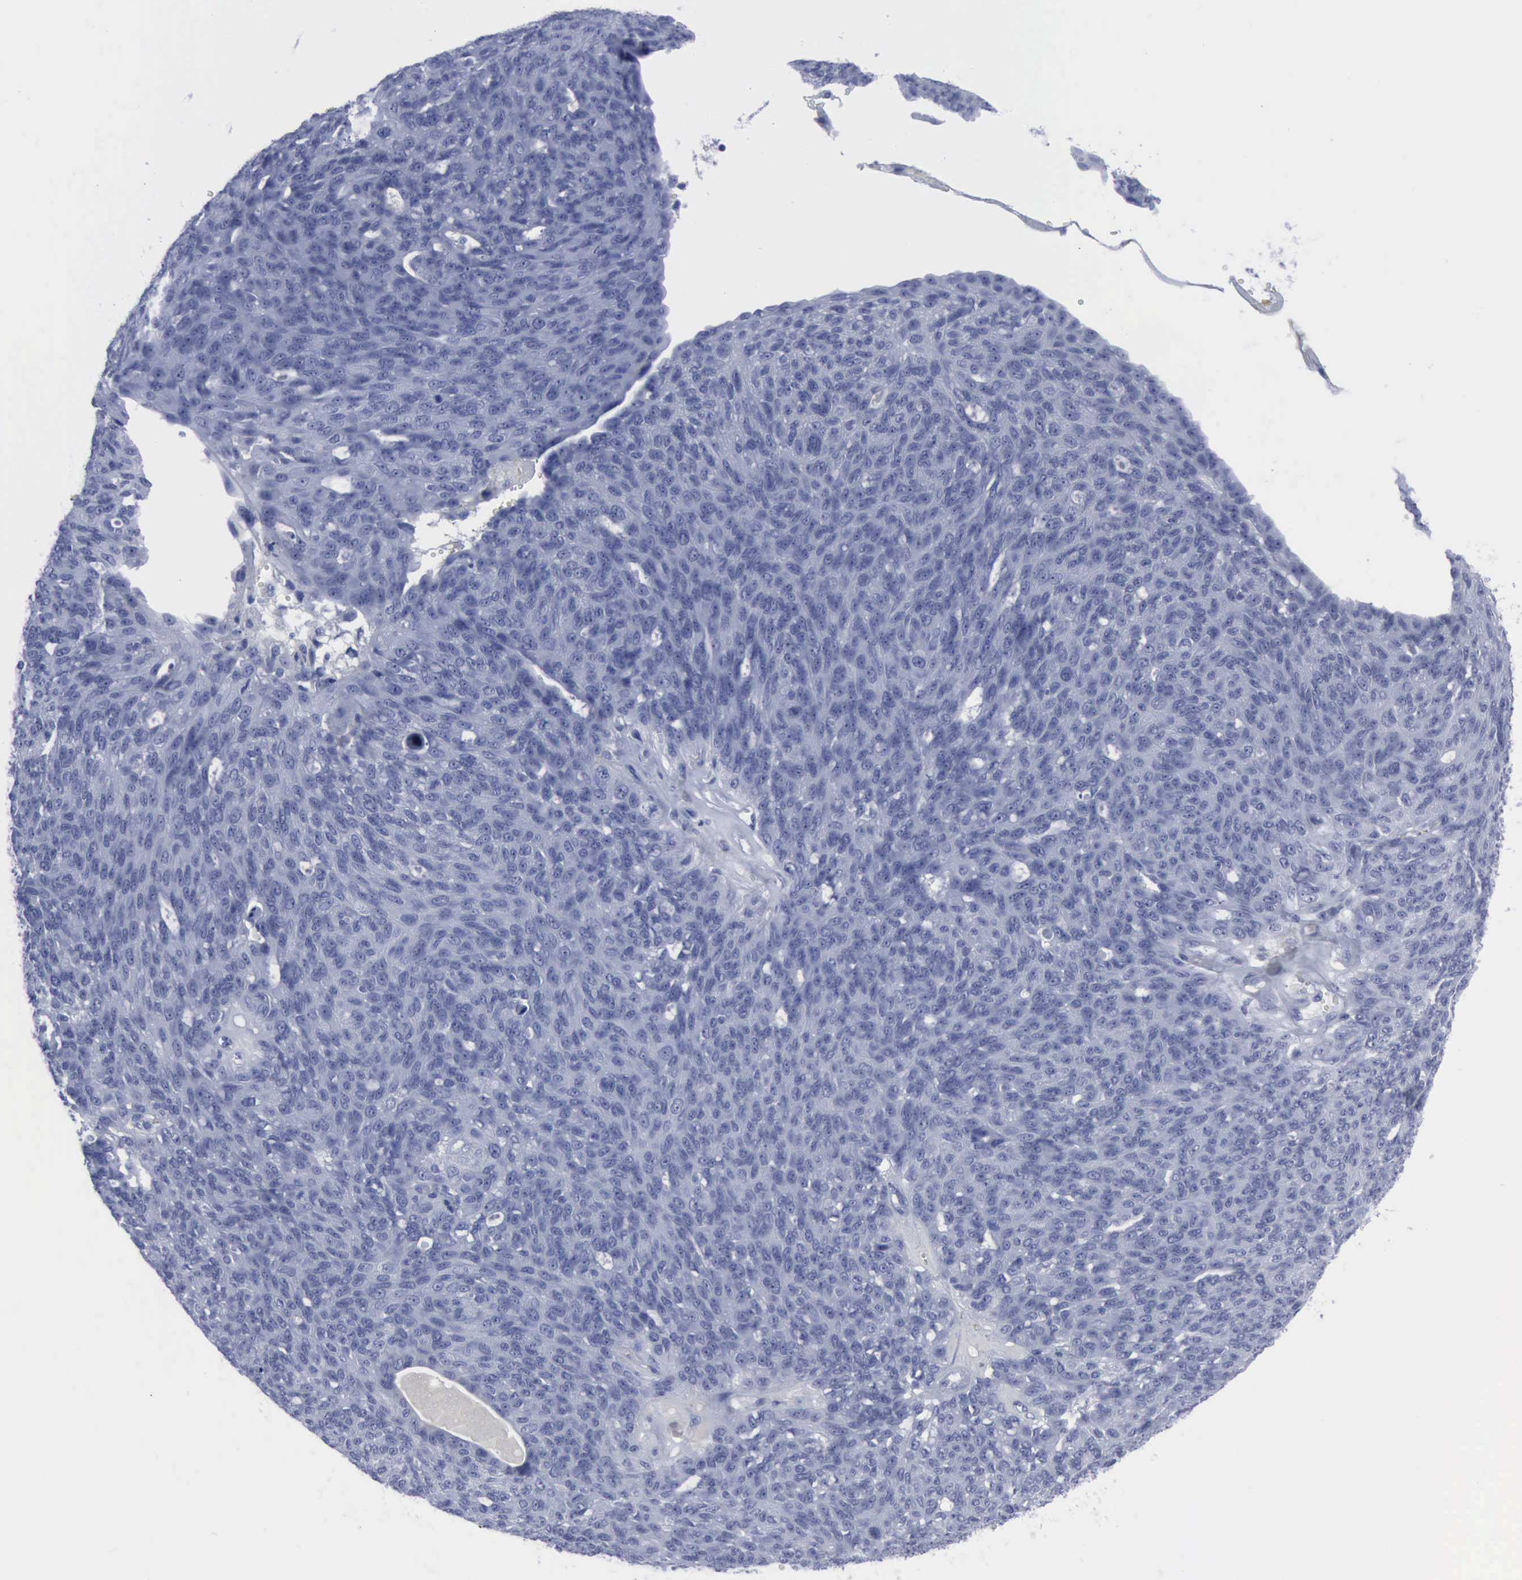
{"staining": {"intensity": "negative", "quantity": "none", "location": "none"}, "tissue": "ovarian cancer", "cell_type": "Tumor cells", "image_type": "cancer", "snomed": [{"axis": "morphology", "description": "Carcinoma, endometroid"}, {"axis": "topography", "description": "Ovary"}], "caption": "Tumor cells are negative for protein expression in human ovarian cancer (endometroid carcinoma).", "gene": "NGFR", "patient": {"sex": "female", "age": 60}}